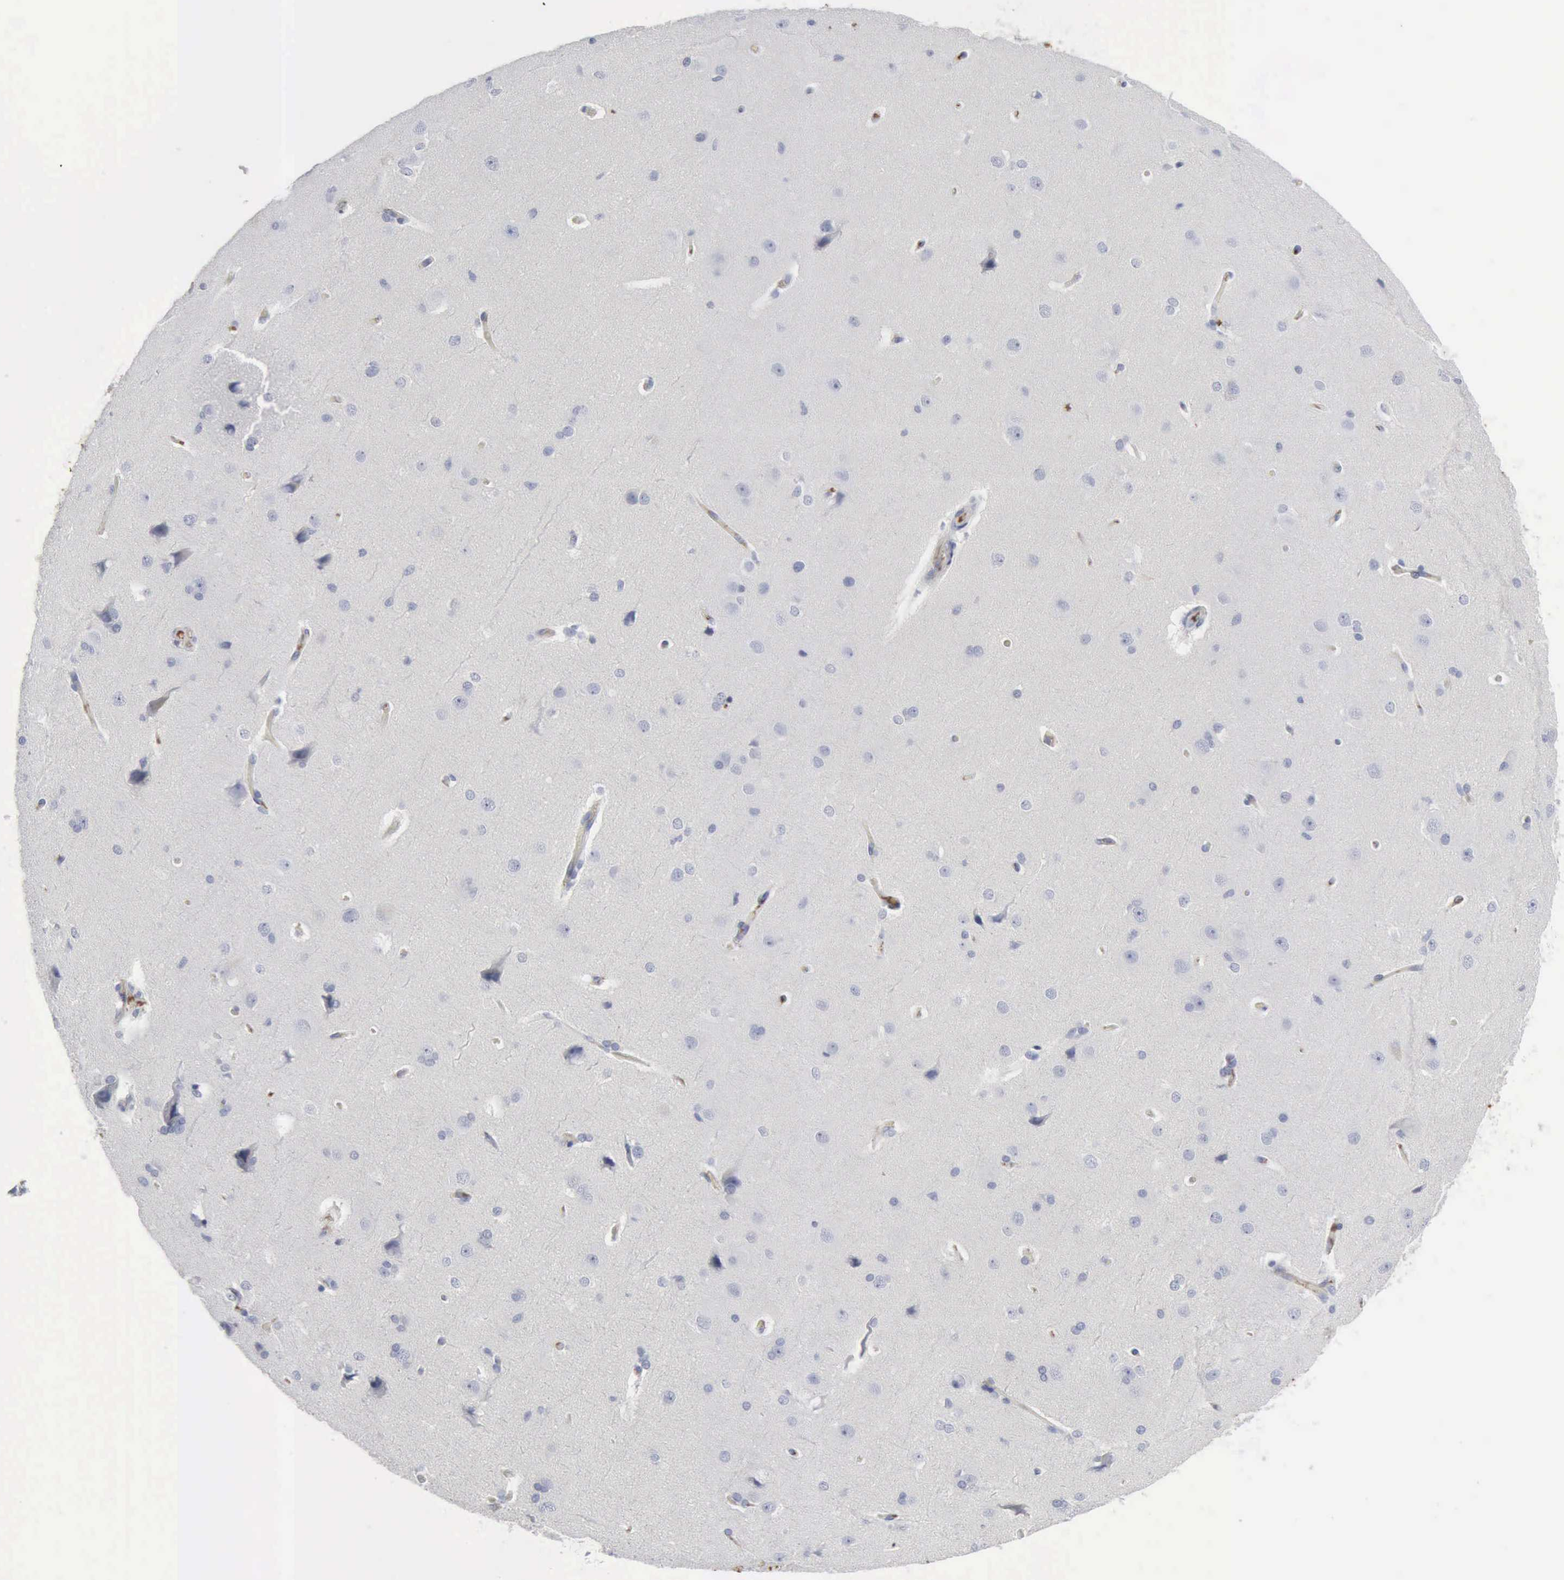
{"staining": {"intensity": "moderate", "quantity": "<25%", "location": "cytoplasmic/membranous"}, "tissue": "cerebral cortex", "cell_type": "Endothelial cells", "image_type": "normal", "snomed": [{"axis": "morphology", "description": "Normal tissue, NOS"}, {"axis": "topography", "description": "Cerebral cortex"}], "caption": "DAB immunohistochemical staining of benign human cerebral cortex displays moderate cytoplasmic/membranous protein expression in approximately <25% of endothelial cells. (DAB (3,3'-diaminobenzidine) IHC, brown staining for protein, blue staining for nuclei).", "gene": "C4BPA", "patient": {"sex": "female", "age": 45}}